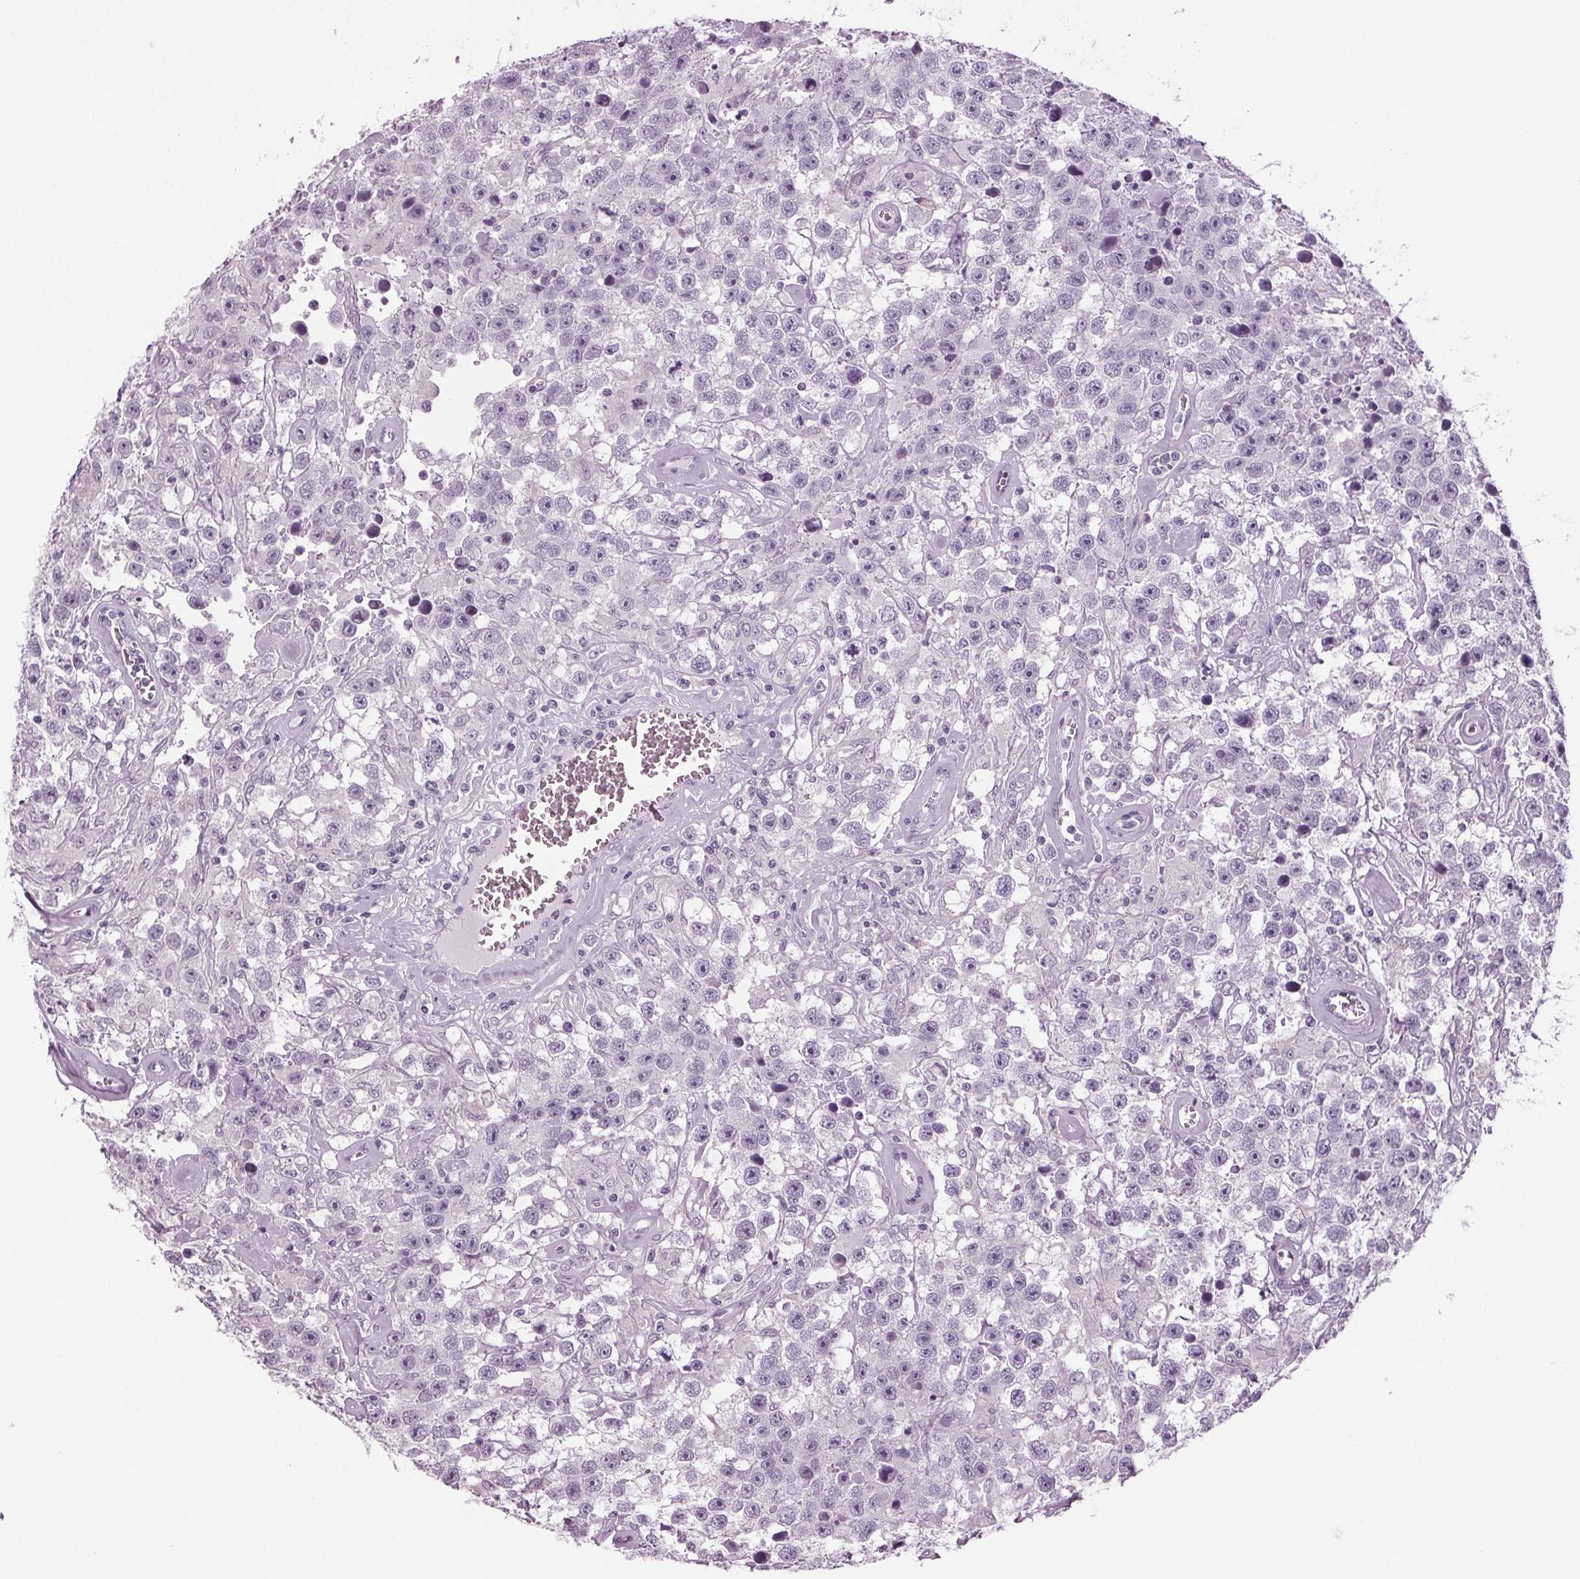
{"staining": {"intensity": "negative", "quantity": "none", "location": "none"}, "tissue": "testis cancer", "cell_type": "Tumor cells", "image_type": "cancer", "snomed": [{"axis": "morphology", "description": "Seminoma, NOS"}, {"axis": "topography", "description": "Testis"}], "caption": "Immunohistochemistry of human testis cancer (seminoma) shows no positivity in tumor cells. (Stains: DAB (3,3'-diaminobenzidine) IHC with hematoxylin counter stain, Microscopy: brightfield microscopy at high magnification).", "gene": "BHLHE22", "patient": {"sex": "male", "age": 43}}